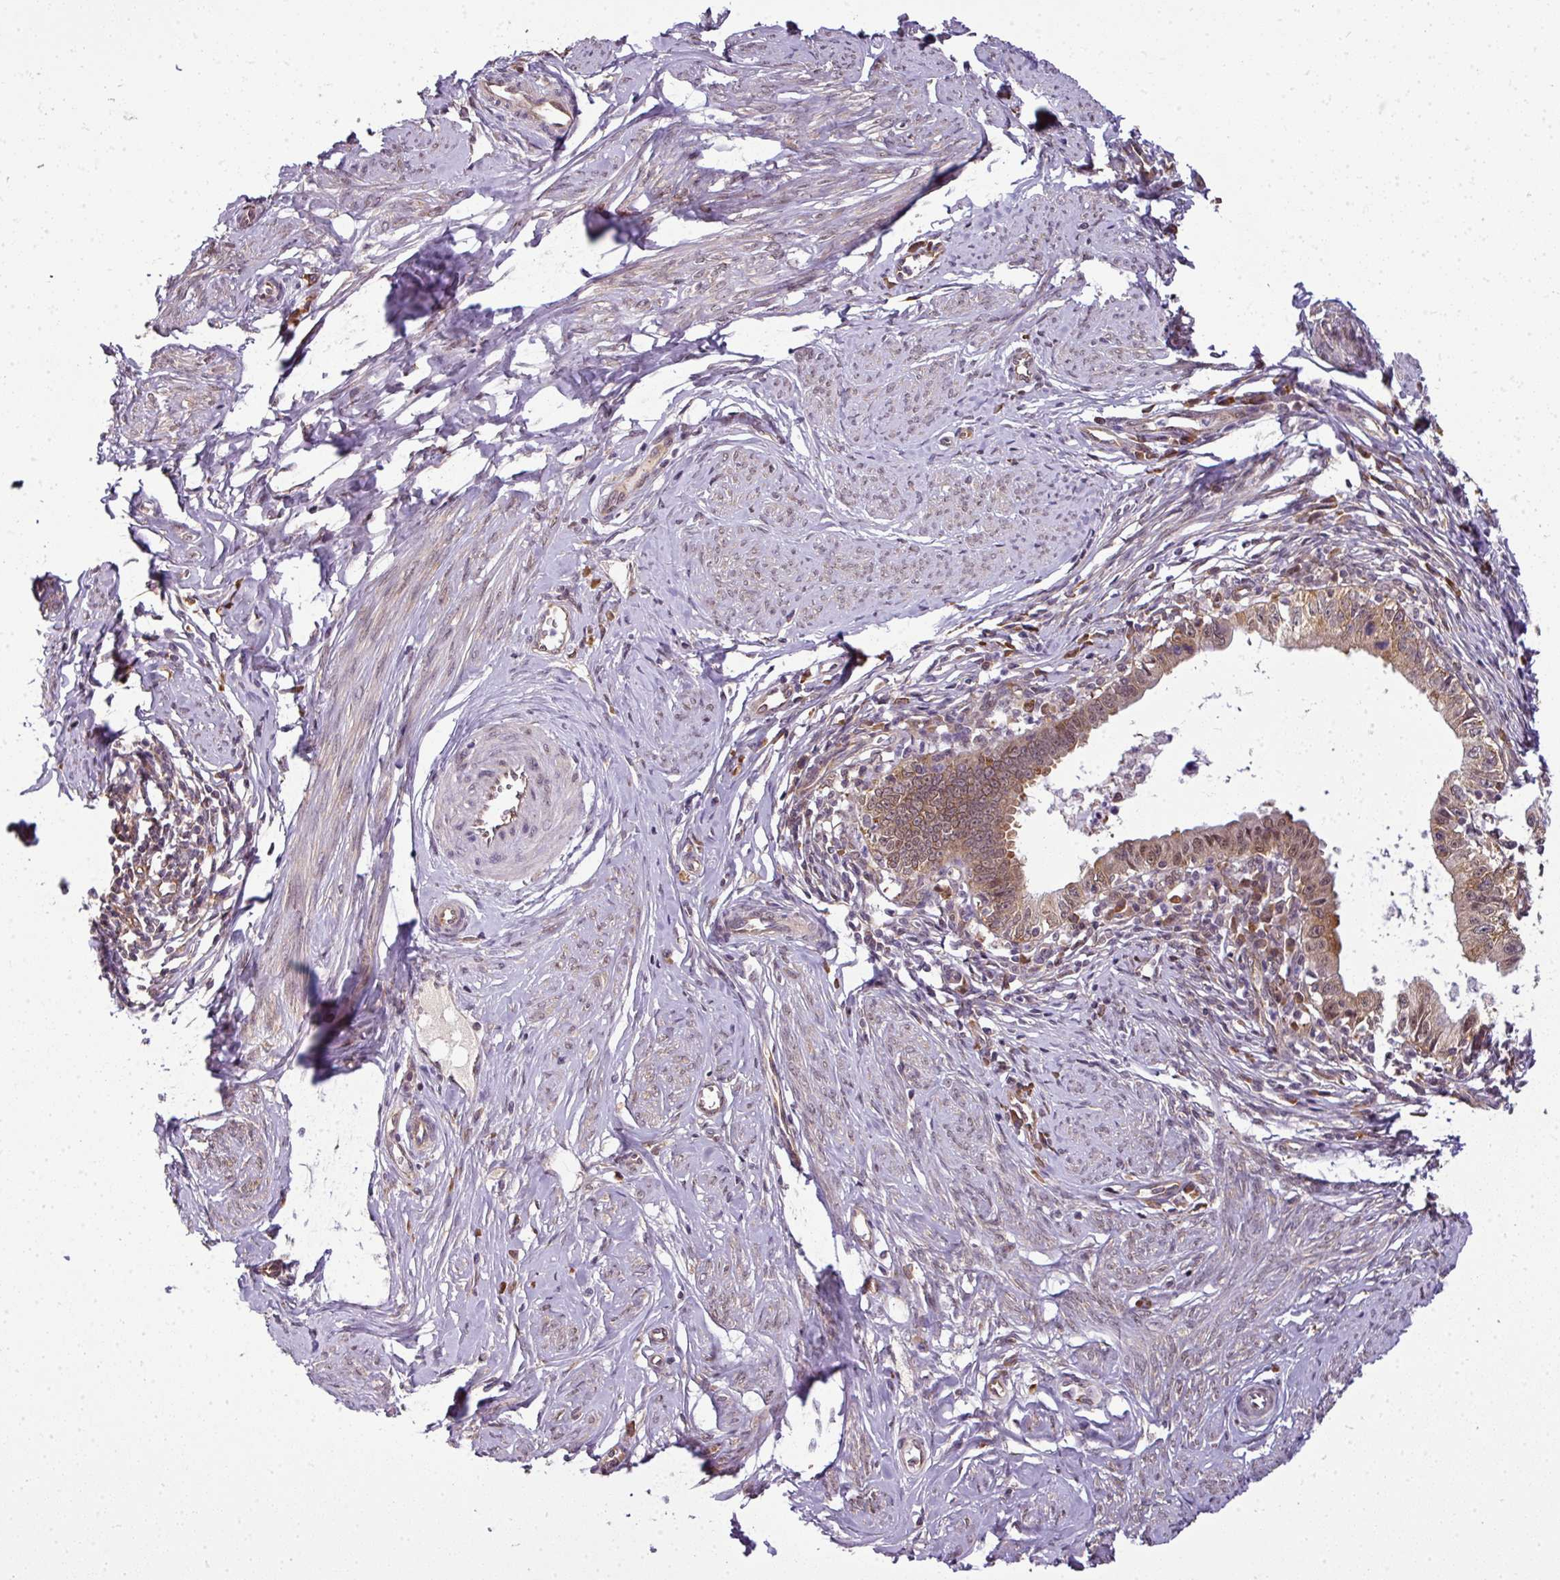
{"staining": {"intensity": "moderate", "quantity": "25%-75%", "location": "cytoplasmic/membranous,nuclear"}, "tissue": "cervical cancer", "cell_type": "Tumor cells", "image_type": "cancer", "snomed": [{"axis": "morphology", "description": "Adenocarcinoma, NOS"}, {"axis": "topography", "description": "Cervix"}], "caption": "Immunohistochemistry (IHC) histopathology image of neoplastic tissue: cervical cancer stained using IHC demonstrates medium levels of moderate protein expression localized specifically in the cytoplasmic/membranous and nuclear of tumor cells, appearing as a cytoplasmic/membranous and nuclear brown color.", "gene": "RBM4B", "patient": {"sex": "female", "age": 36}}